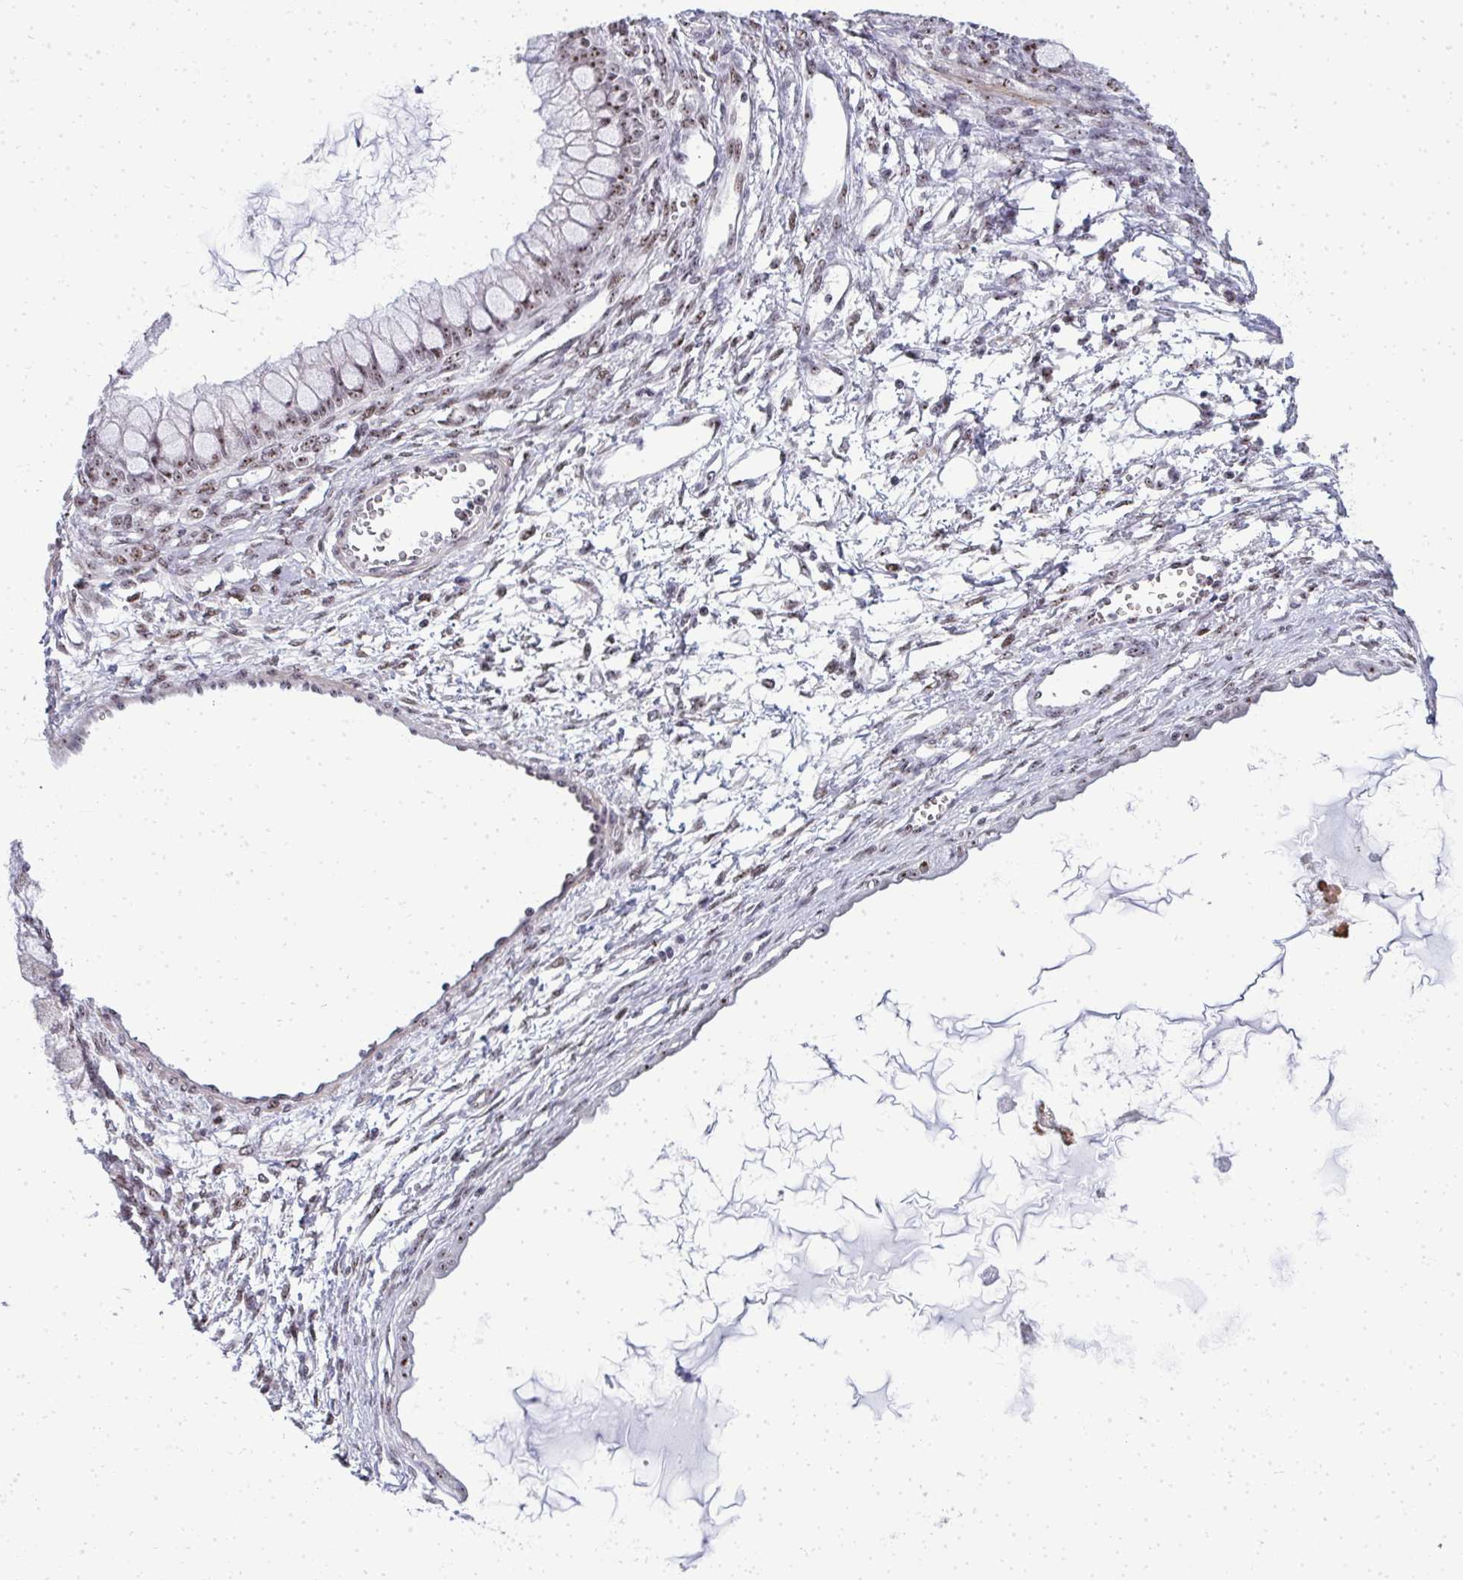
{"staining": {"intensity": "moderate", "quantity": ">75%", "location": "nuclear"}, "tissue": "ovarian cancer", "cell_type": "Tumor cells", "image_type": "cancer", "snomed": [{"axis": "morphology", "description": "Cystadenocarcinoma, mucinous, NOS"}, {"axis": "topography", "description": "Ovary"}], "caption": "Ovarian cancer (mucinous cystadenocarcinoma) stained for a protein (brown) shows moderate nuclear positive expression in approximately >75% of tumor cells.", "gene": "SIRT7", "patient": {"sex": "female", "age": 34}}